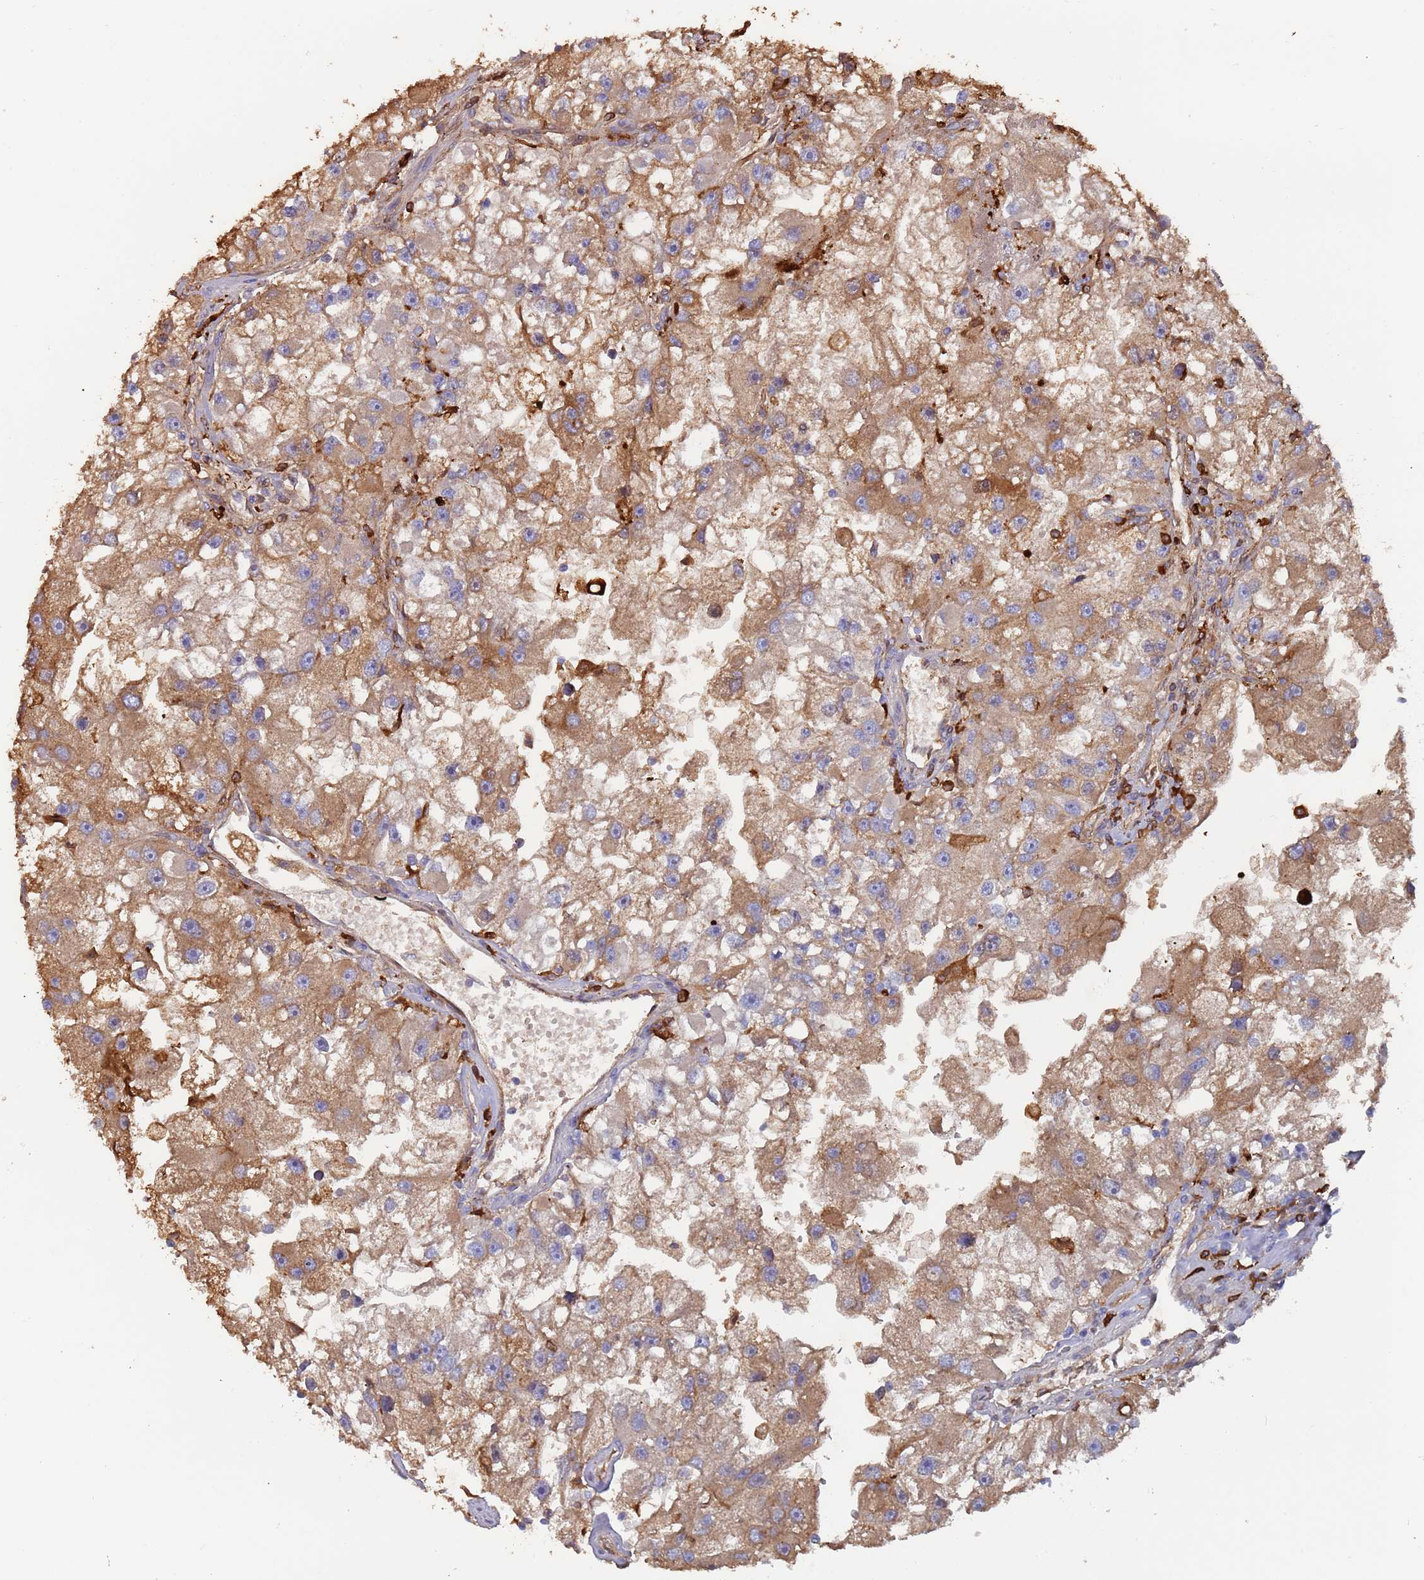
{"staining": {"intensity": "moderate", "quantity": ">75%", "location": "cytoplasmic/membranous"}, "tissue": "renal cancer", "cell_type": "Tumor cells", "image_type": "cancer", "snomed": [{"axis": "morphology", "description": "Adenocarcinoma, NOS"}, {"axis": "topography", "description": "Kidney"}], "caption": "Protein staining of adenocarcinoma (renal) tissue displays moderate cytoplasmic/membranous expression in about >75% of tumor cells. (Stains: DAB in brown, nuclei in blue, Microscopy: brightfield microscopy at high magnification).", "gene": "MALRD1", "patient": {"sex": "male", "age": 63}}